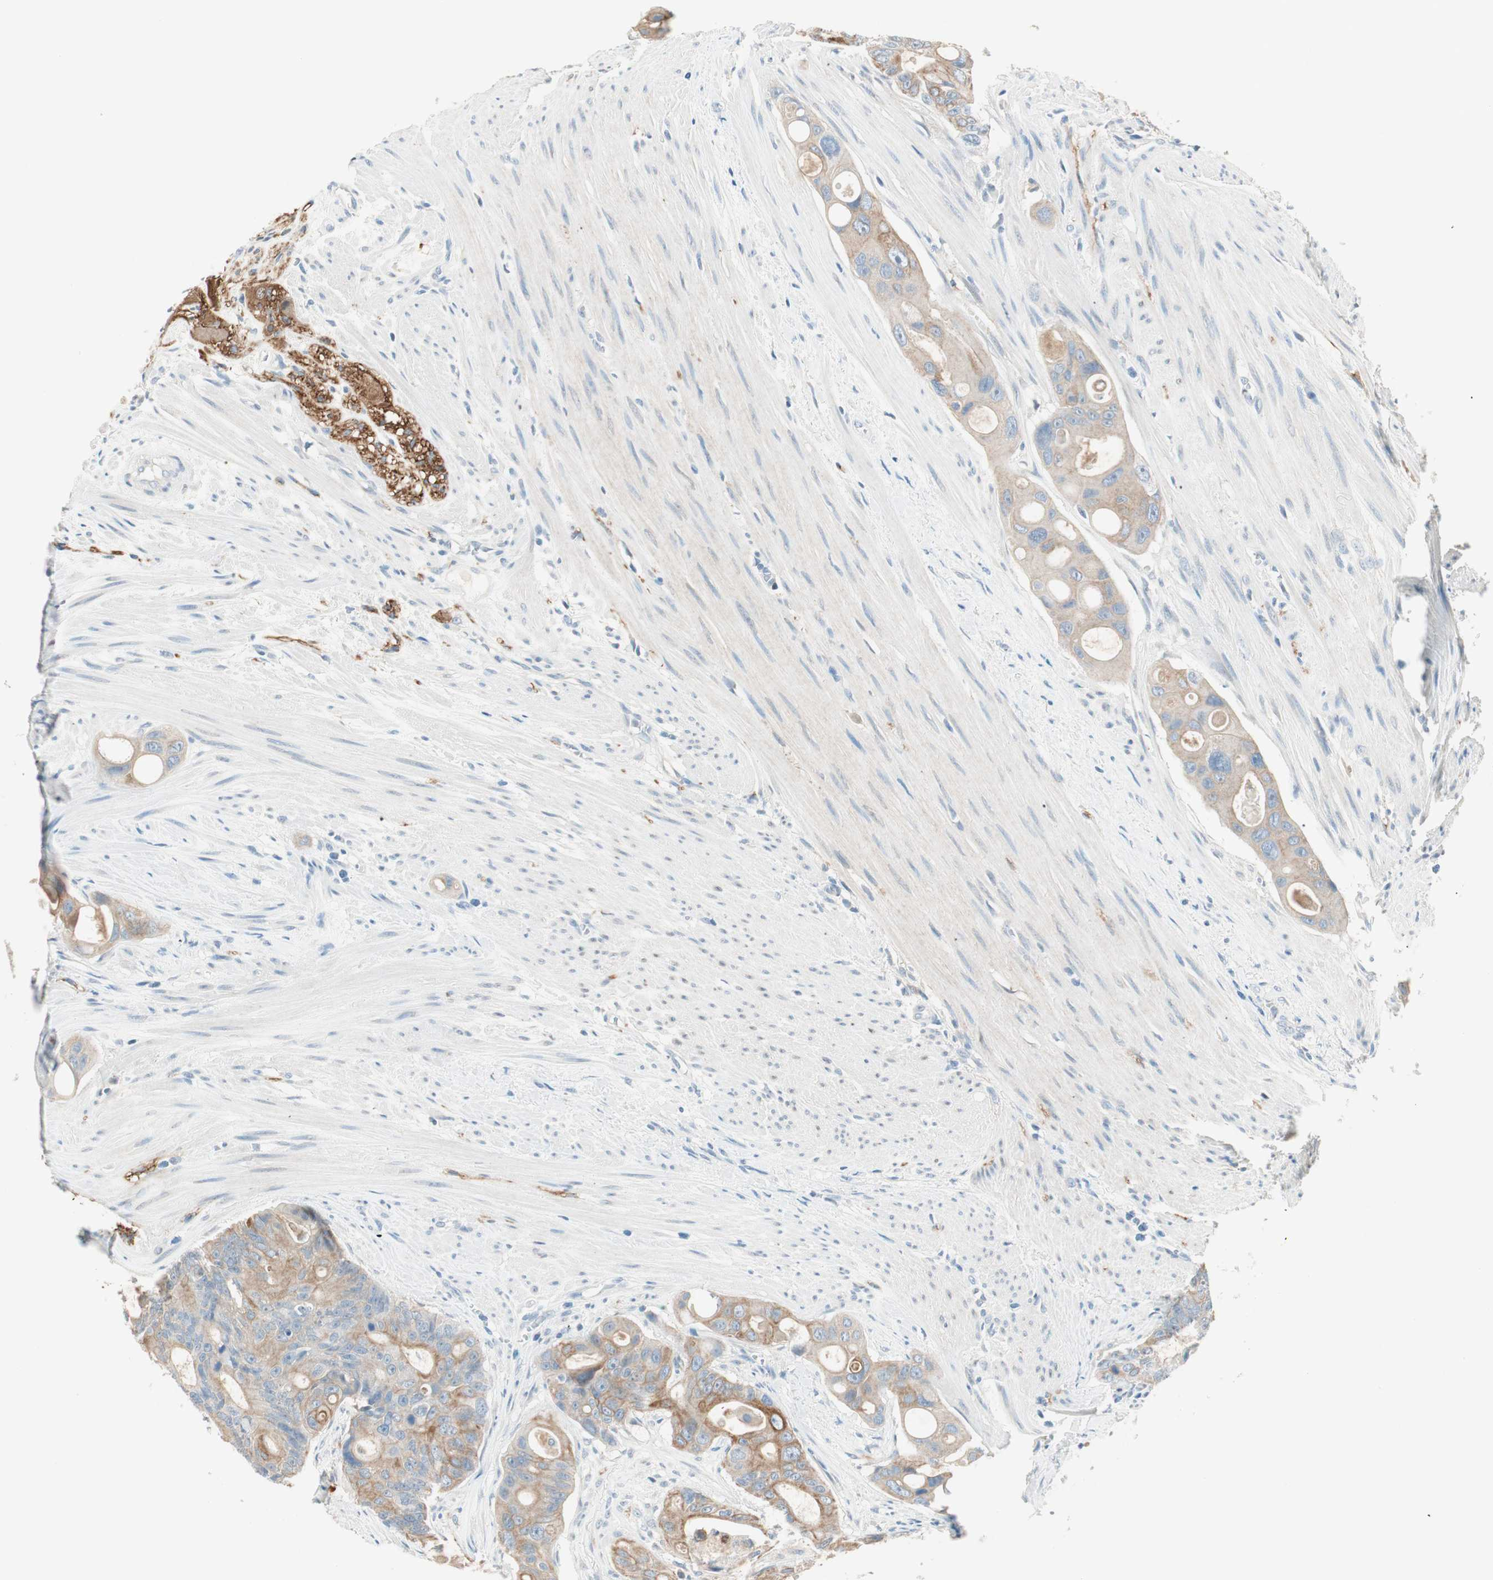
{"staining": {"intensity": "weak", "quantity": ">75%", "location": "cytoplasmic/membranous"}, "tissue": "colorectal cancer", "cell_type": "Tumor cells", "image_type": "cancer", "snomed": [{"axis": "morphology", "description": "Adenocarcinoma, NOS"}, {"axis": "topography", "description": "Colon"}], "caption": "Colorectal cancer (adenocarcinoma) stained for a protein shows weak cytoplasmic/membranous positivity in tumor cells.", "gene": "GNAO1", "patient": {"sex": "female", "age": 57}}